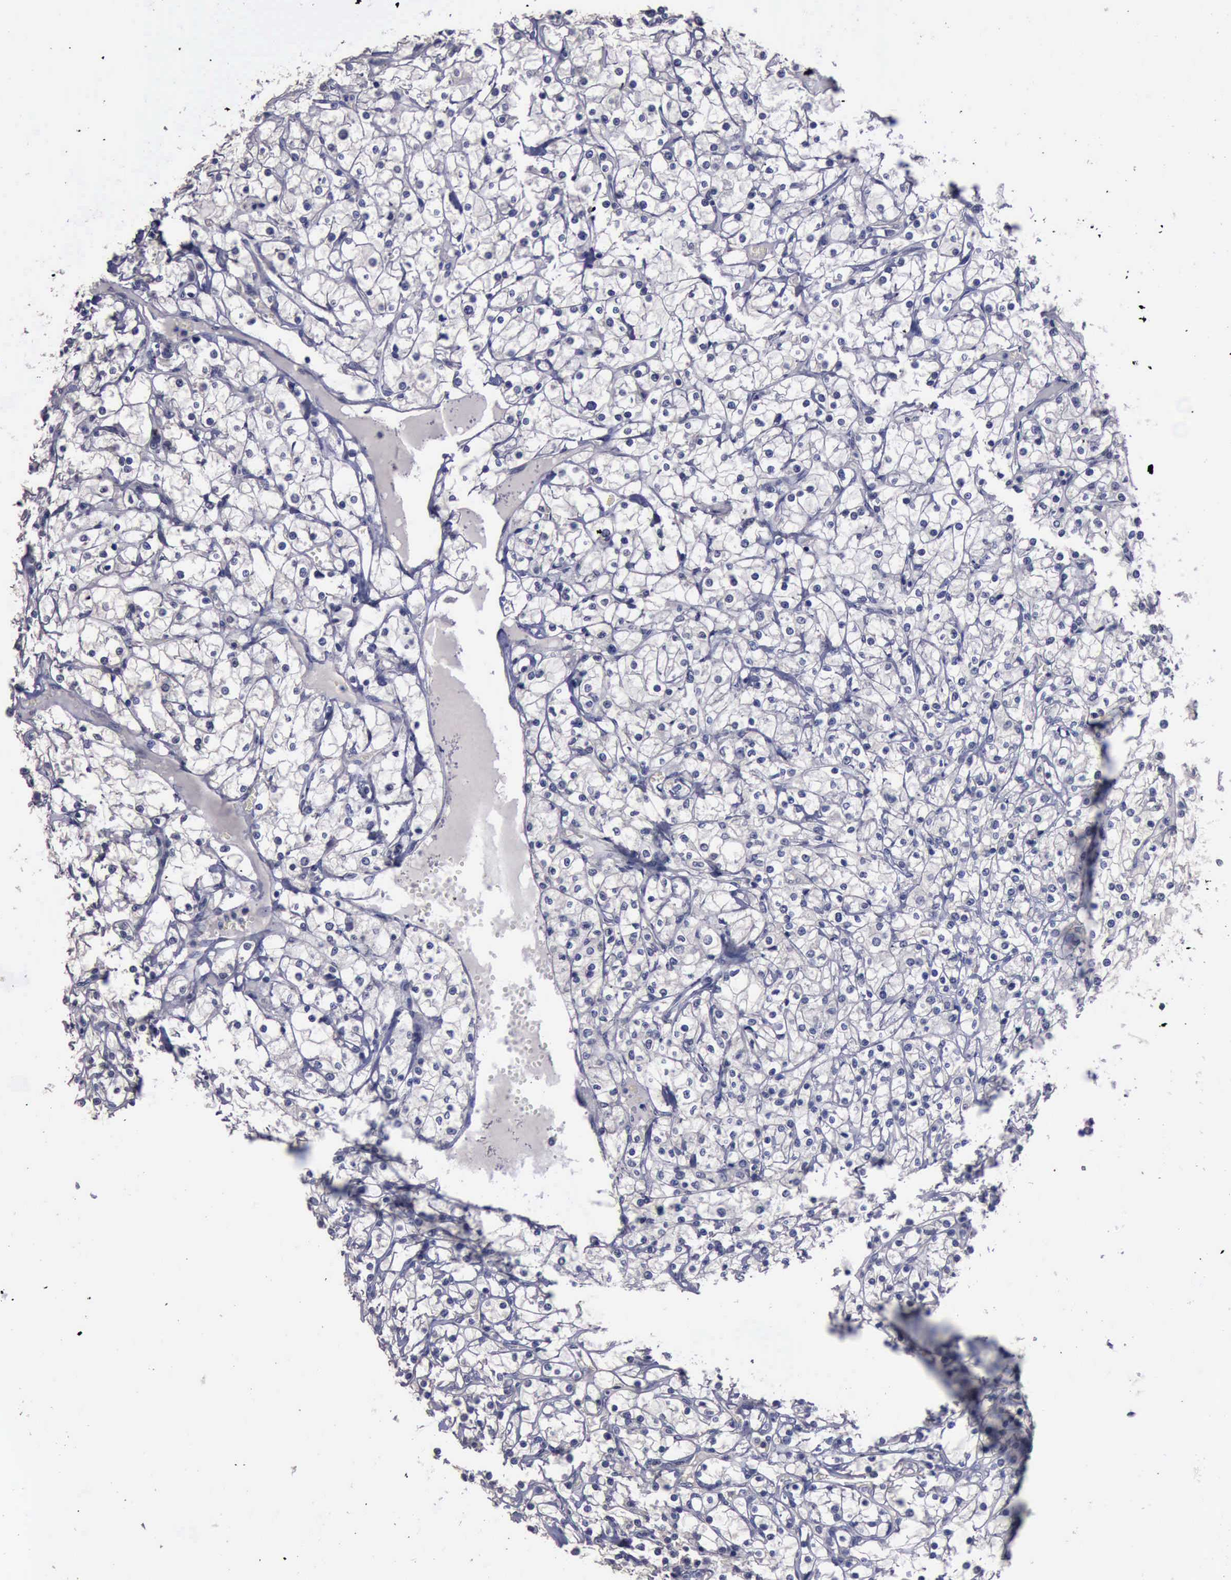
{"staining": {"intensity": "negative", "quantity": "none", "location": "none"}, "tissue": "renal cancer", "cell_type": "Tumor cells", "image_type": "cancer", "snomed": [{"axis": "morphology", "description": "Adenocarcinoma, NOS"}, {"axis": "topography", "description": "Kidney"}], "caption": "Renal cancer (adenocarcinoma) was stained to show a protein in brown. There is no significant staining in tumor cells.", "gene": "CRKL", "patient": {"sex": "female", "age": 73}}